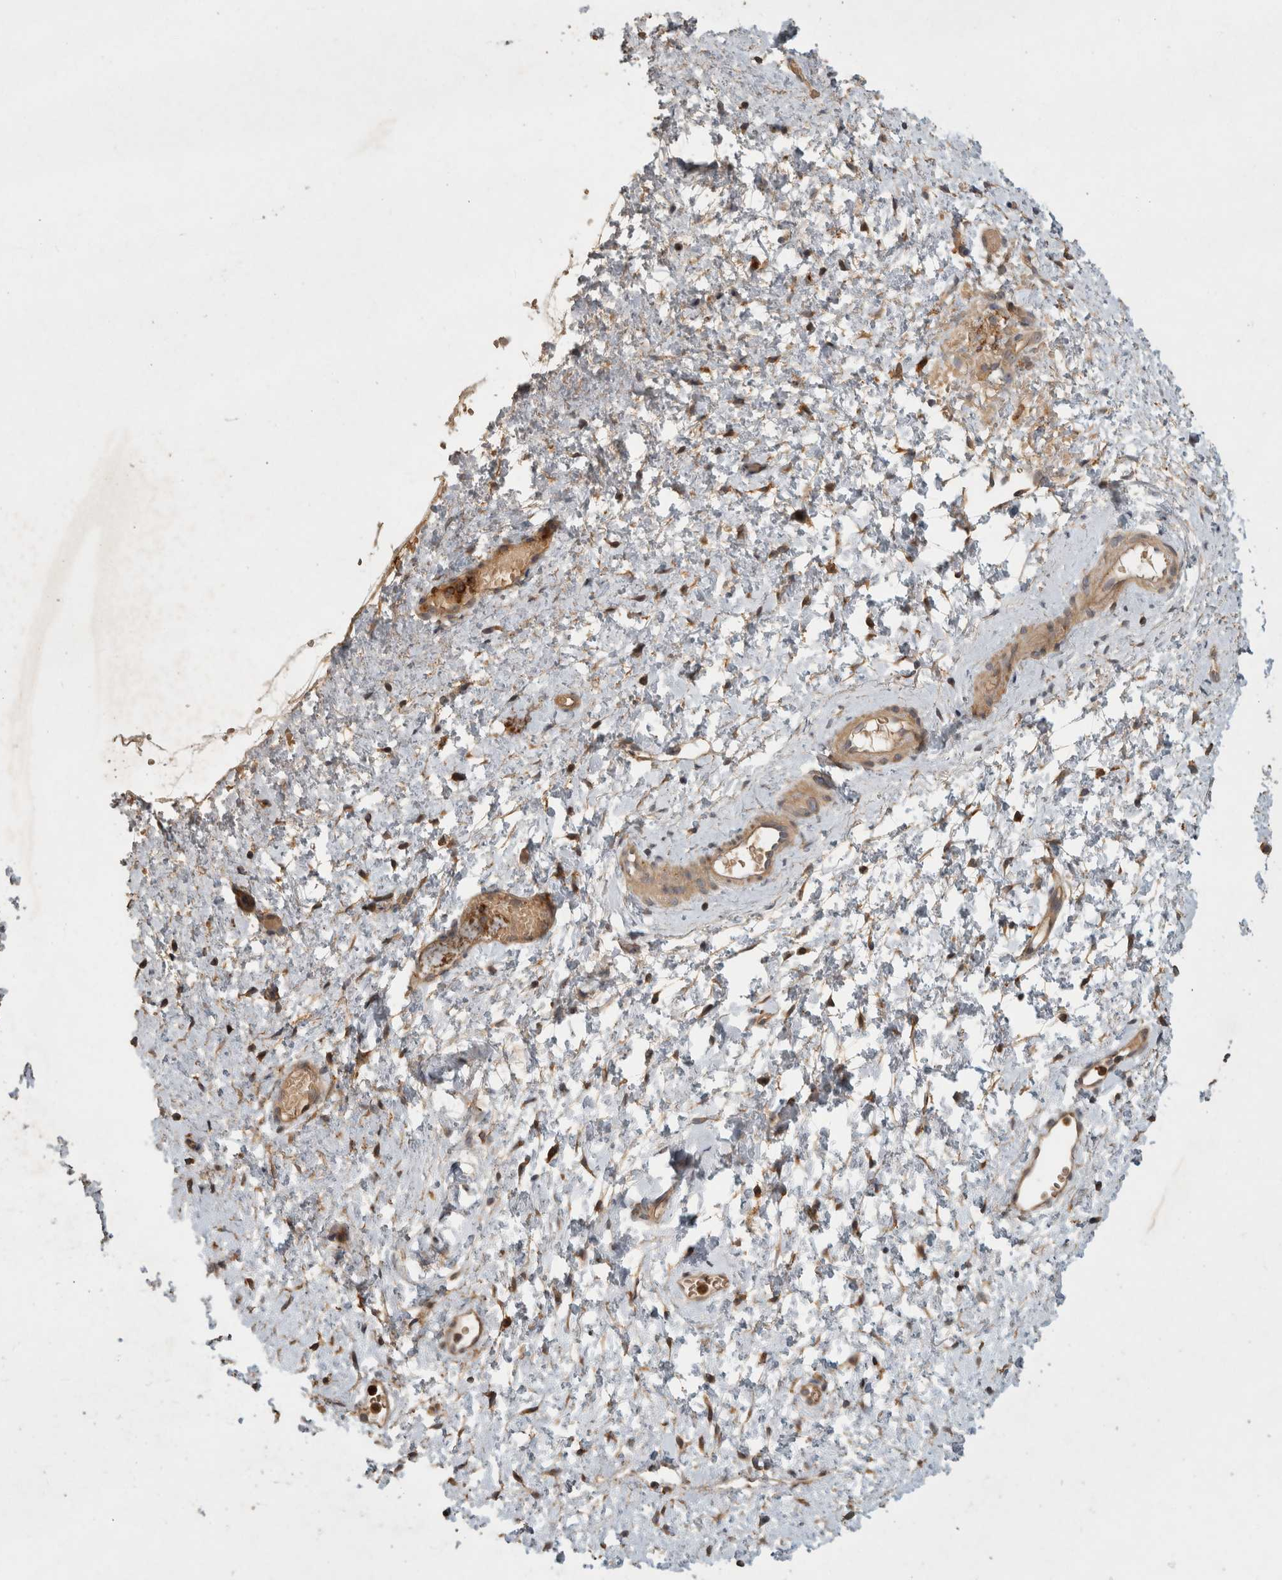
{"staining": {"intensity": "moderate", "quantity": ">75%", "location": "cytoplasmic/membranous"}, "tissue": "cervix", "cell_type": "Glandular cells", "image_type": "normal", "snomed": [{"axis": "morphology", "description": "Normal tissue, NOS"}, {"axis": "topography", "description": "Cervix"}], "caption": "A brown stain highlights moderate cytoplasmic/membranous expression of a protein in glandular cells of unremarkable human cervix. Using DAB (3,3'-diaminobenzidine) (brown) and hematoxylin (blue) stains, captured at high magnification using brightfield microscopy.", "gene": "VEPH1", "patient": {"sex": "female", "age": 72}}